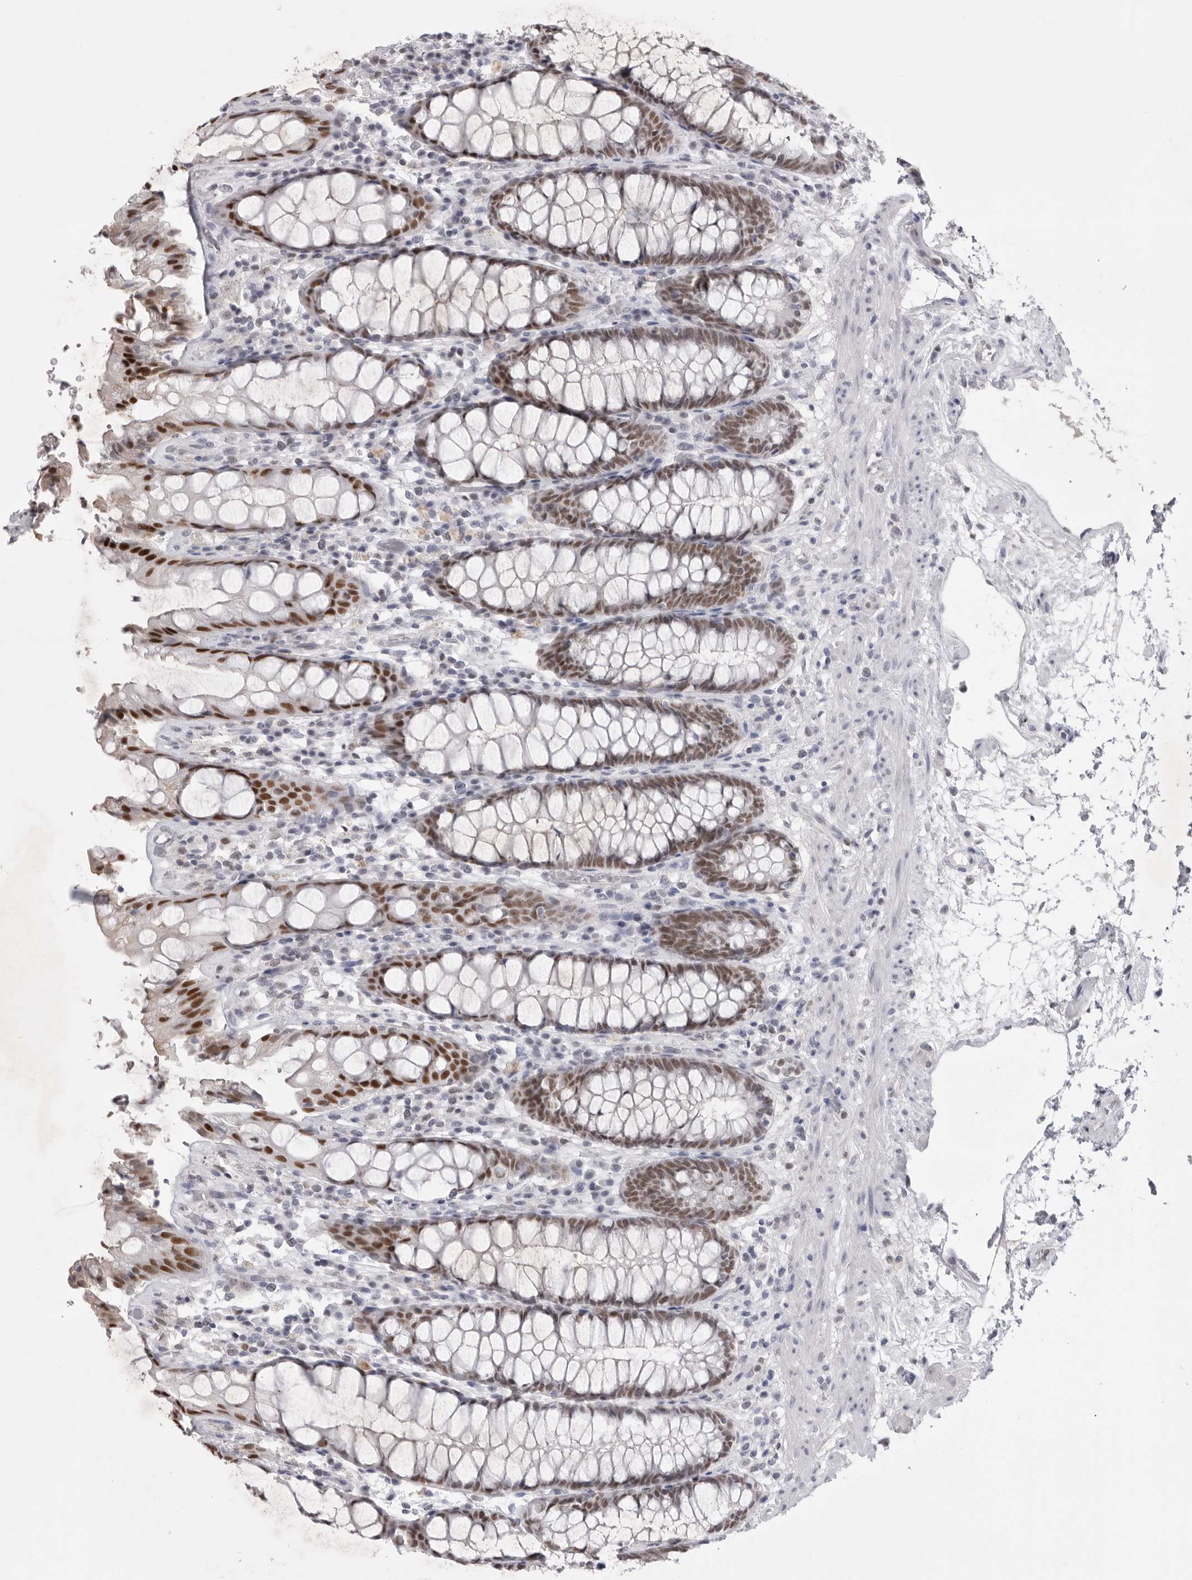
{"staining": {"intensity": "strong", "quantity": ">75%", "location": "nuclear"}, "tissue": "rectum", "cell_type": "Glandular cells", "image_type": "normal", "snomed": [{"axis": "morphology", "description": "Normal tissue, NOS"}, {"axis": "topography", "description": "Rectum"}], "caption": "Immunohistochemical staining of unremarkable human rectum displays high levels of strong nuclear expression in approximately >75% of glandular cells. The protein is stained brown, and the nuclei are stained in blue (DAB IHC with brightfield microscopy, high magnification).", "gene": "ZBTB7B", "patient": {"sex": "male", "age": 64}}